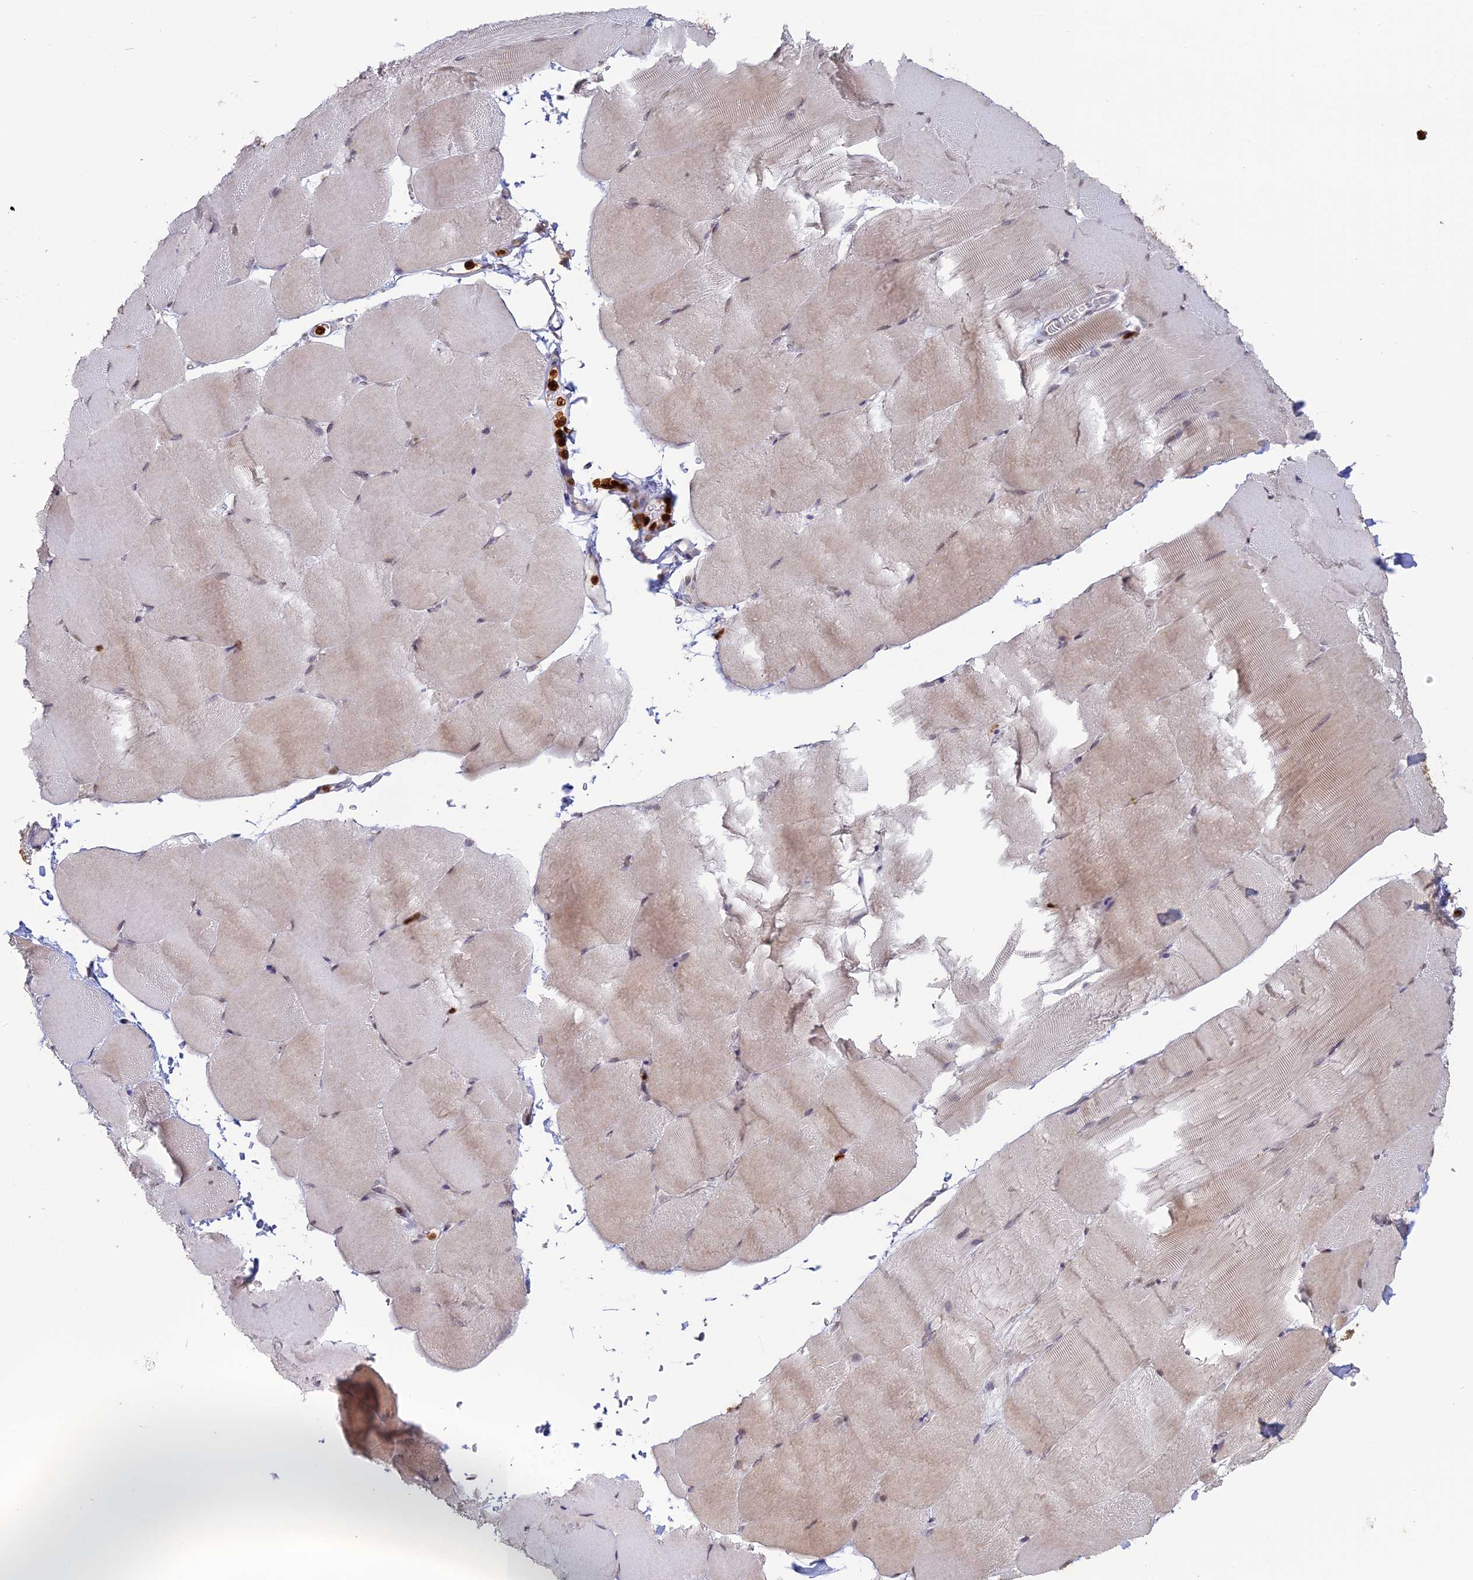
{"staining": {"intensity": "weak", "quantity": "<25%", "location": "cytoplasmic/membranous"}, "tissue": "skeletal muscle", "cell_type": "Myocytes", "image_type": "normal", "snomed": [{"axis": "morphology", "description": "Normal tissue, NOS"}, {"axis": "topography", "description": "Skeletal muscle"}, {"axis": "topography", "description": "Parathyroid gland"}], "caption": "Myocytes show no significant staining in normal skeletal muscle.", "gene": "APOBR", "patient": {"sex": "female", "age": 37}}